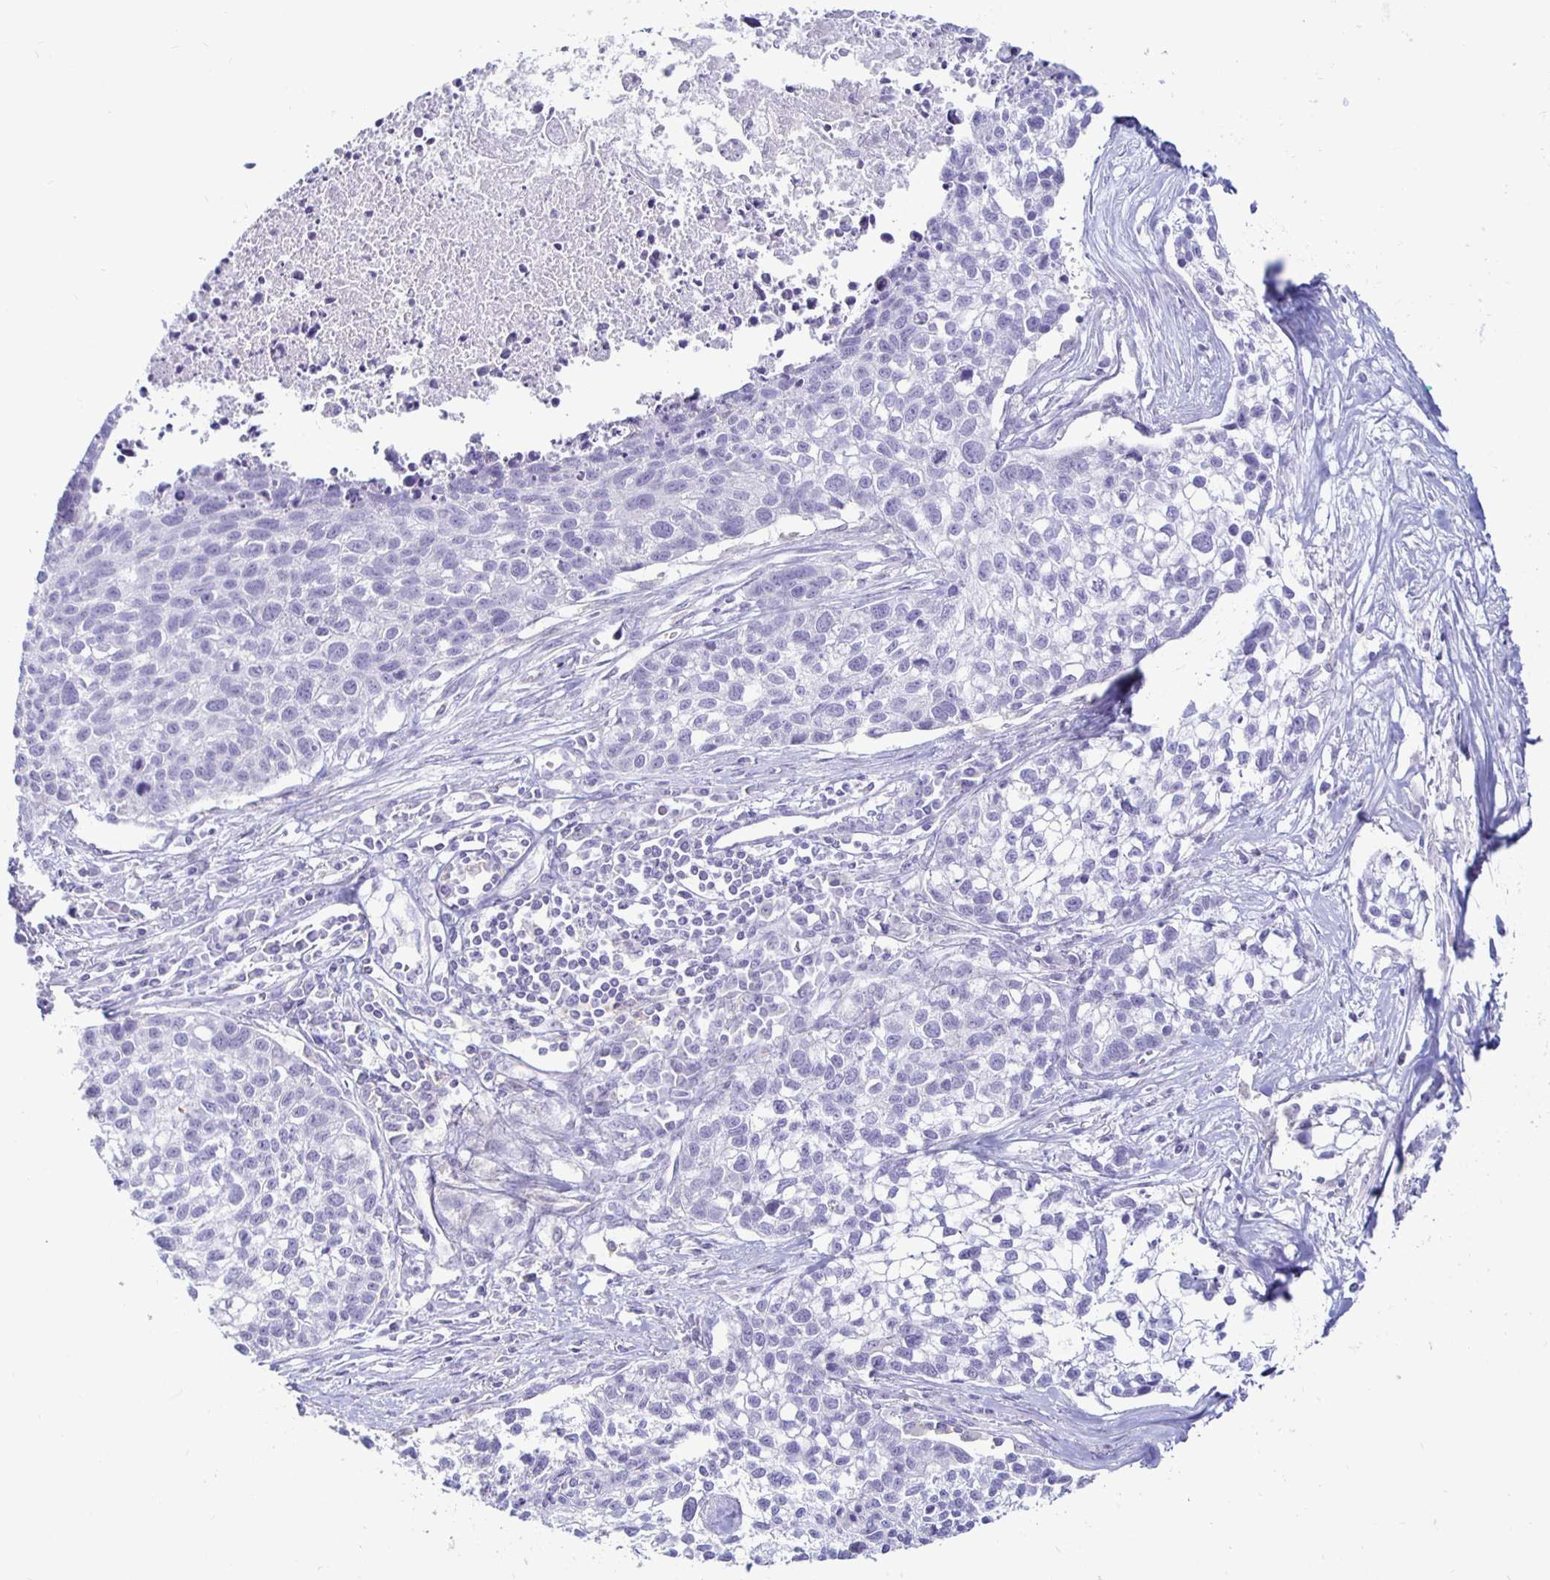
{"staining": {"intensity": "negative", "quantity": "none", "location": "none"}, "tissue": "lung cancer", "cell_type": "Tumor cells", "image_type": "cancer", "snomed": [{"axis": "morphology", "description": "Squamous cell carcinoma, NOS"}, {"axis": "topography", "description": "Lung"}], "caption": "This is an IHC photomicrograph of human squamous cell carcinoma (lung). There is no staining in tumor cells.", "gene": "SIRPA", "patient": {"sex": "male", "age": 74}}